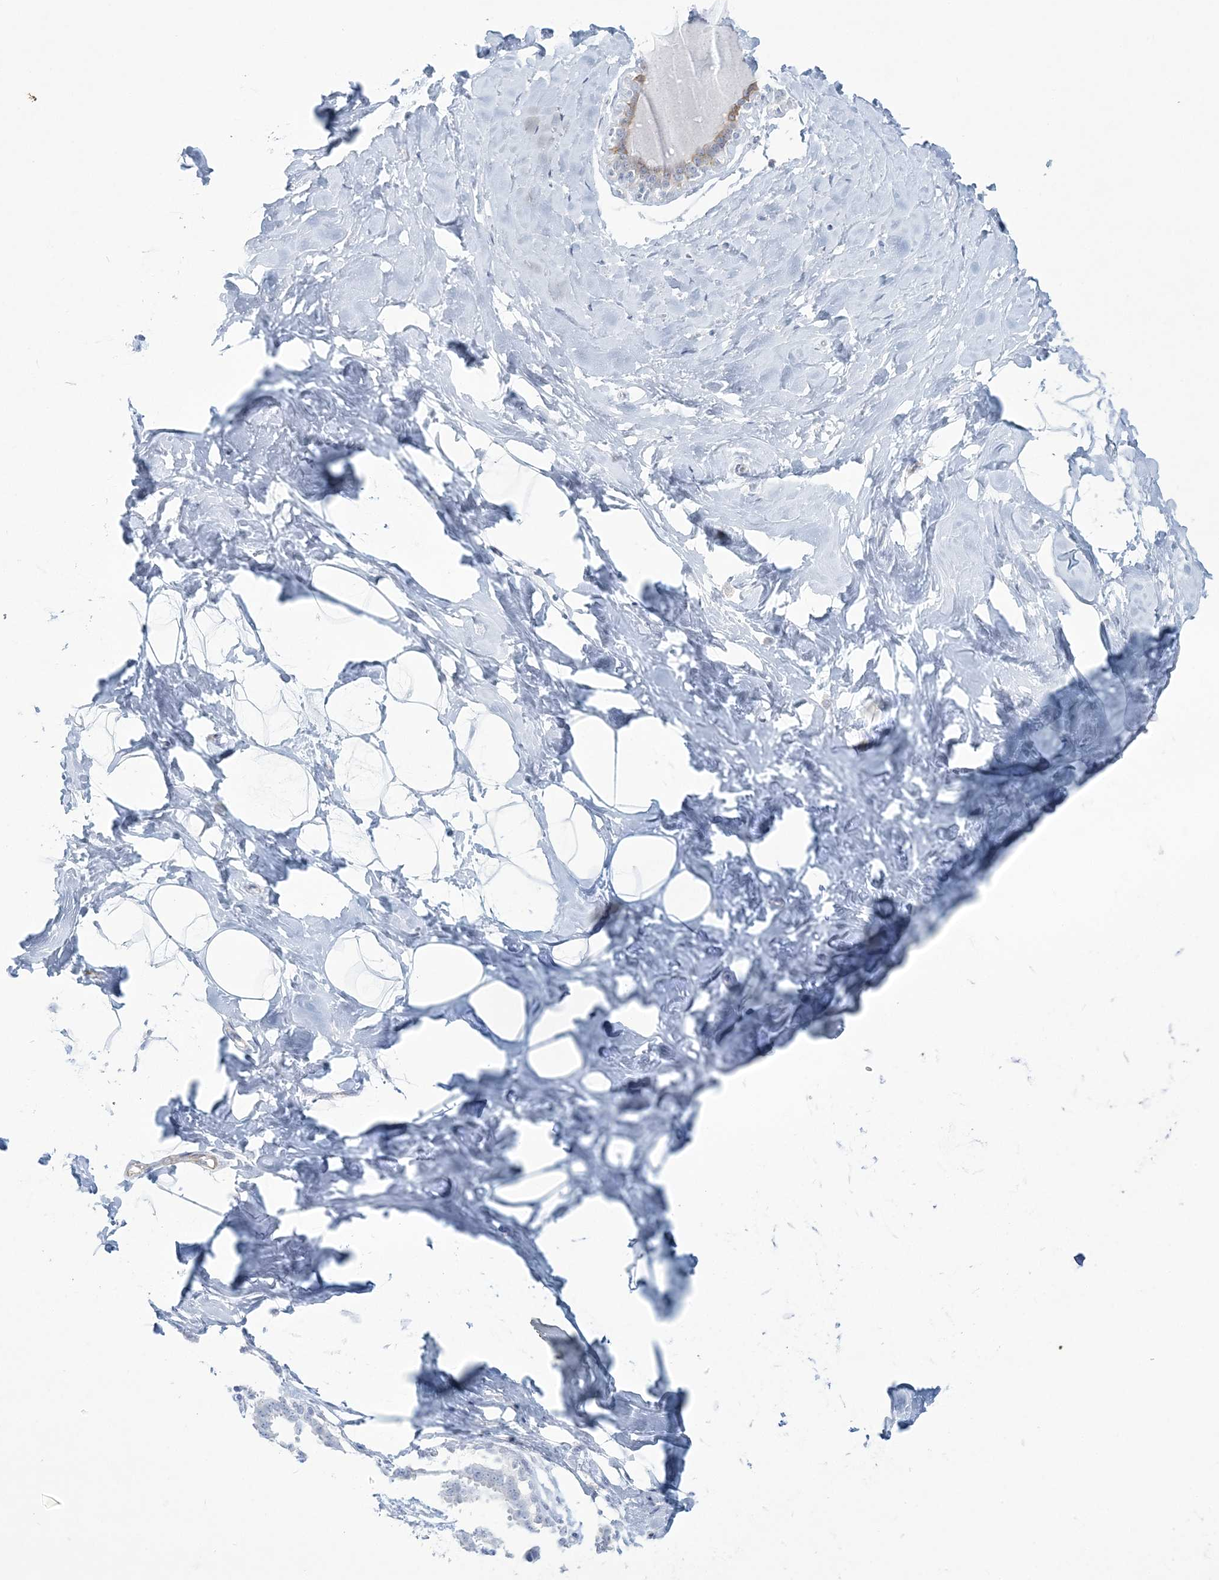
{"staining": {"intensity": "negative", "quantity": "none", "location": "none"}, "tissue": "breast", "cell_type": "Adipocytes", "image_type": "normal", "snomed": [{"axis": "morphology", "description": "Normal tissue, NOS"}, {"axis": "morphology", "description": "Adenoma, NOS"}, {"axis": "topography", "description": "Breast"}], "caption": "This micrograph is of benign breast stained with immunohistochemistry to label a protein in brown with the nuclei are counter-stained blue. There is no expression in adipocytes.", "gene": "ENSG00000288637", "patient": {"sex": "female", "age": 23}}